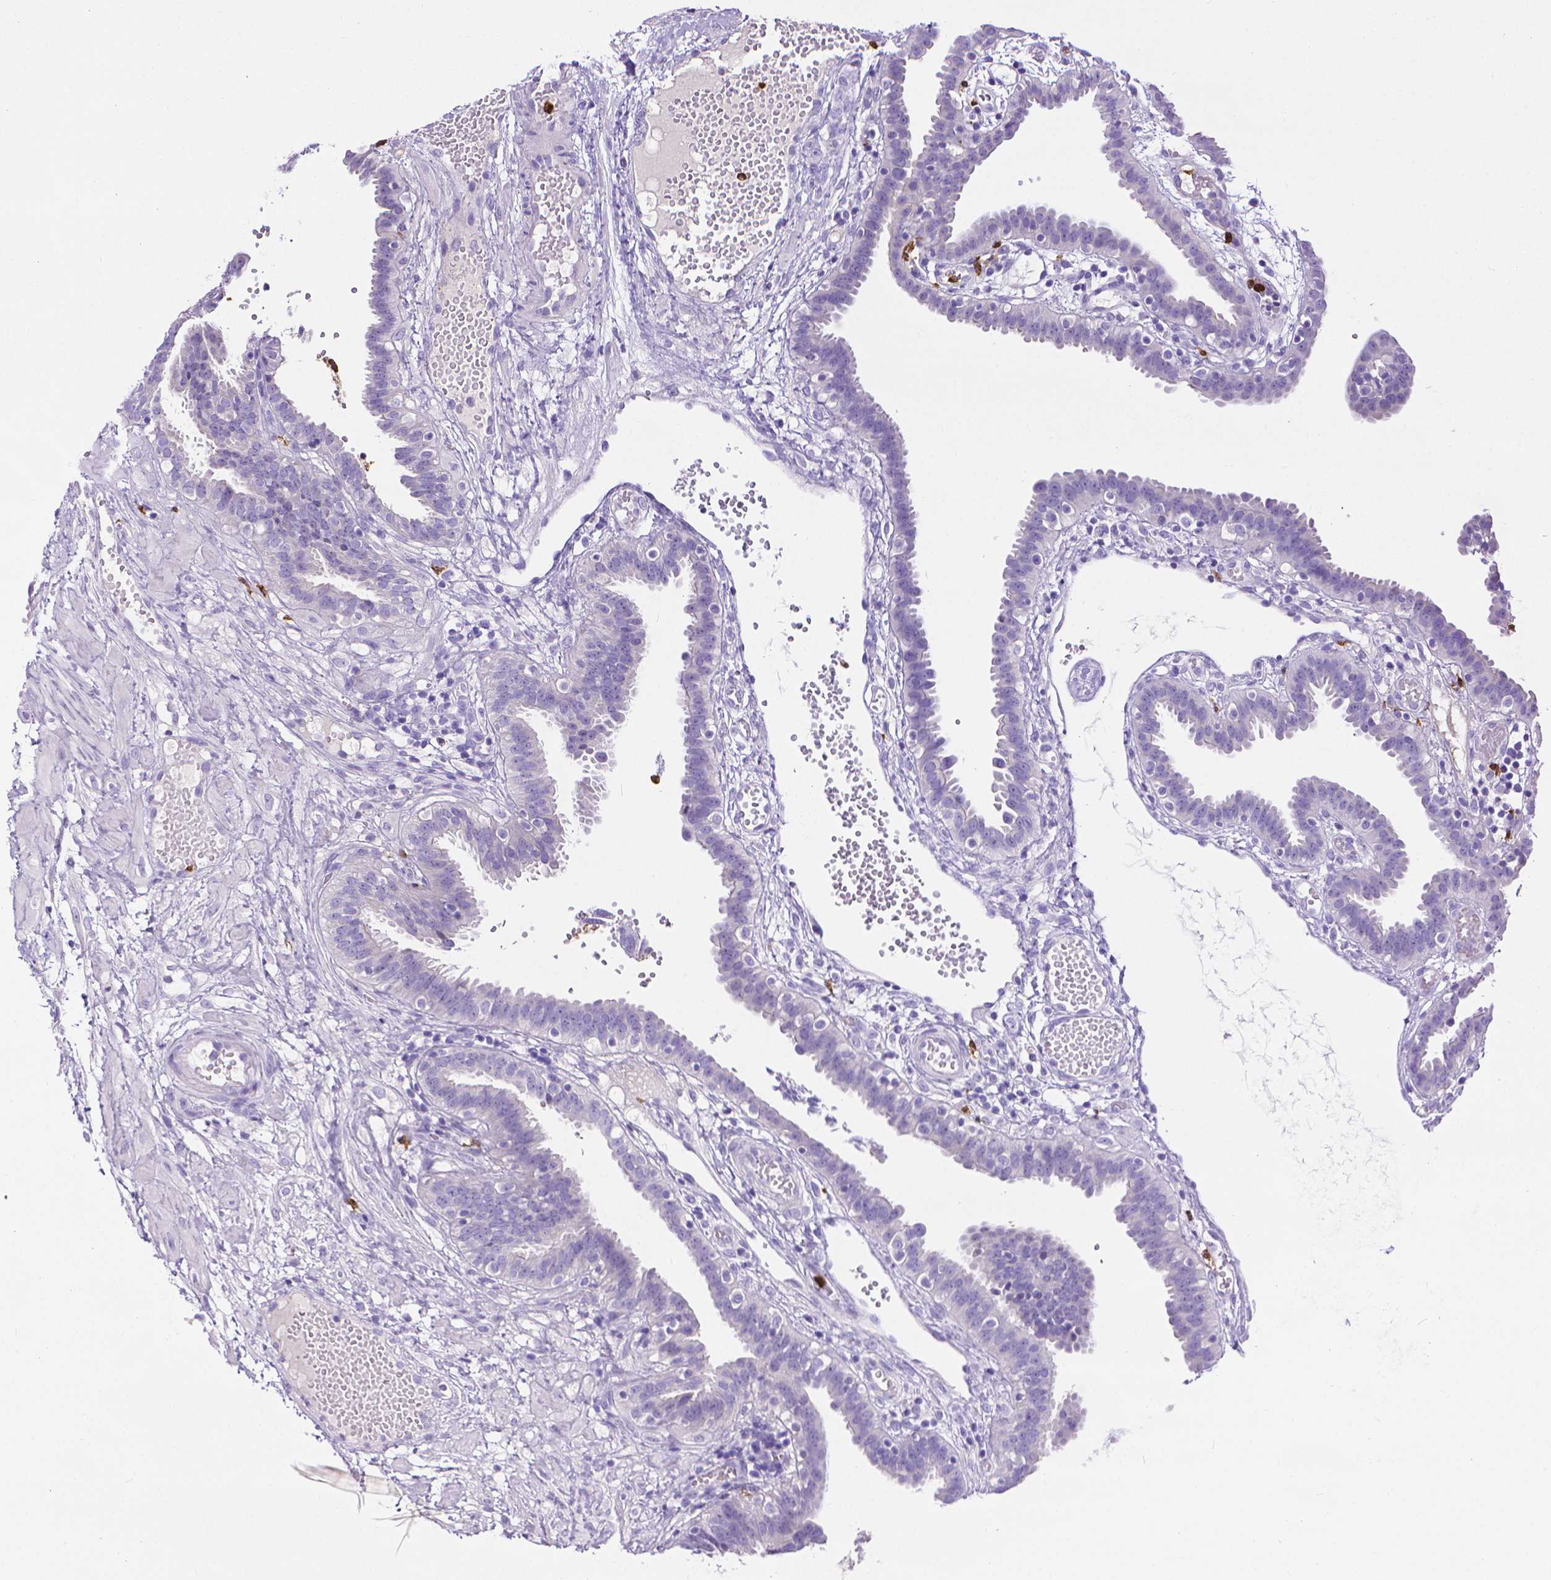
{"staining": {"intensity": "negative", "quantity": "none", "location": "none"}, "tissue": "fallopian tube", "cell_type": "Glandular cells", "image_type": "normal", "snomed": [{"axis": "morphology", "description": "Normal tissue, NOS"}, {"axis": "topography", "description": "Fallopian tube"}], "caption": "This is an immunohistochemistry (IHC) histopathology image of unremarkable human fallopian tube. There is no positivity in glandular cells.", "gene": "MMP9", "patient": {"sex": "female", "age": 37}}